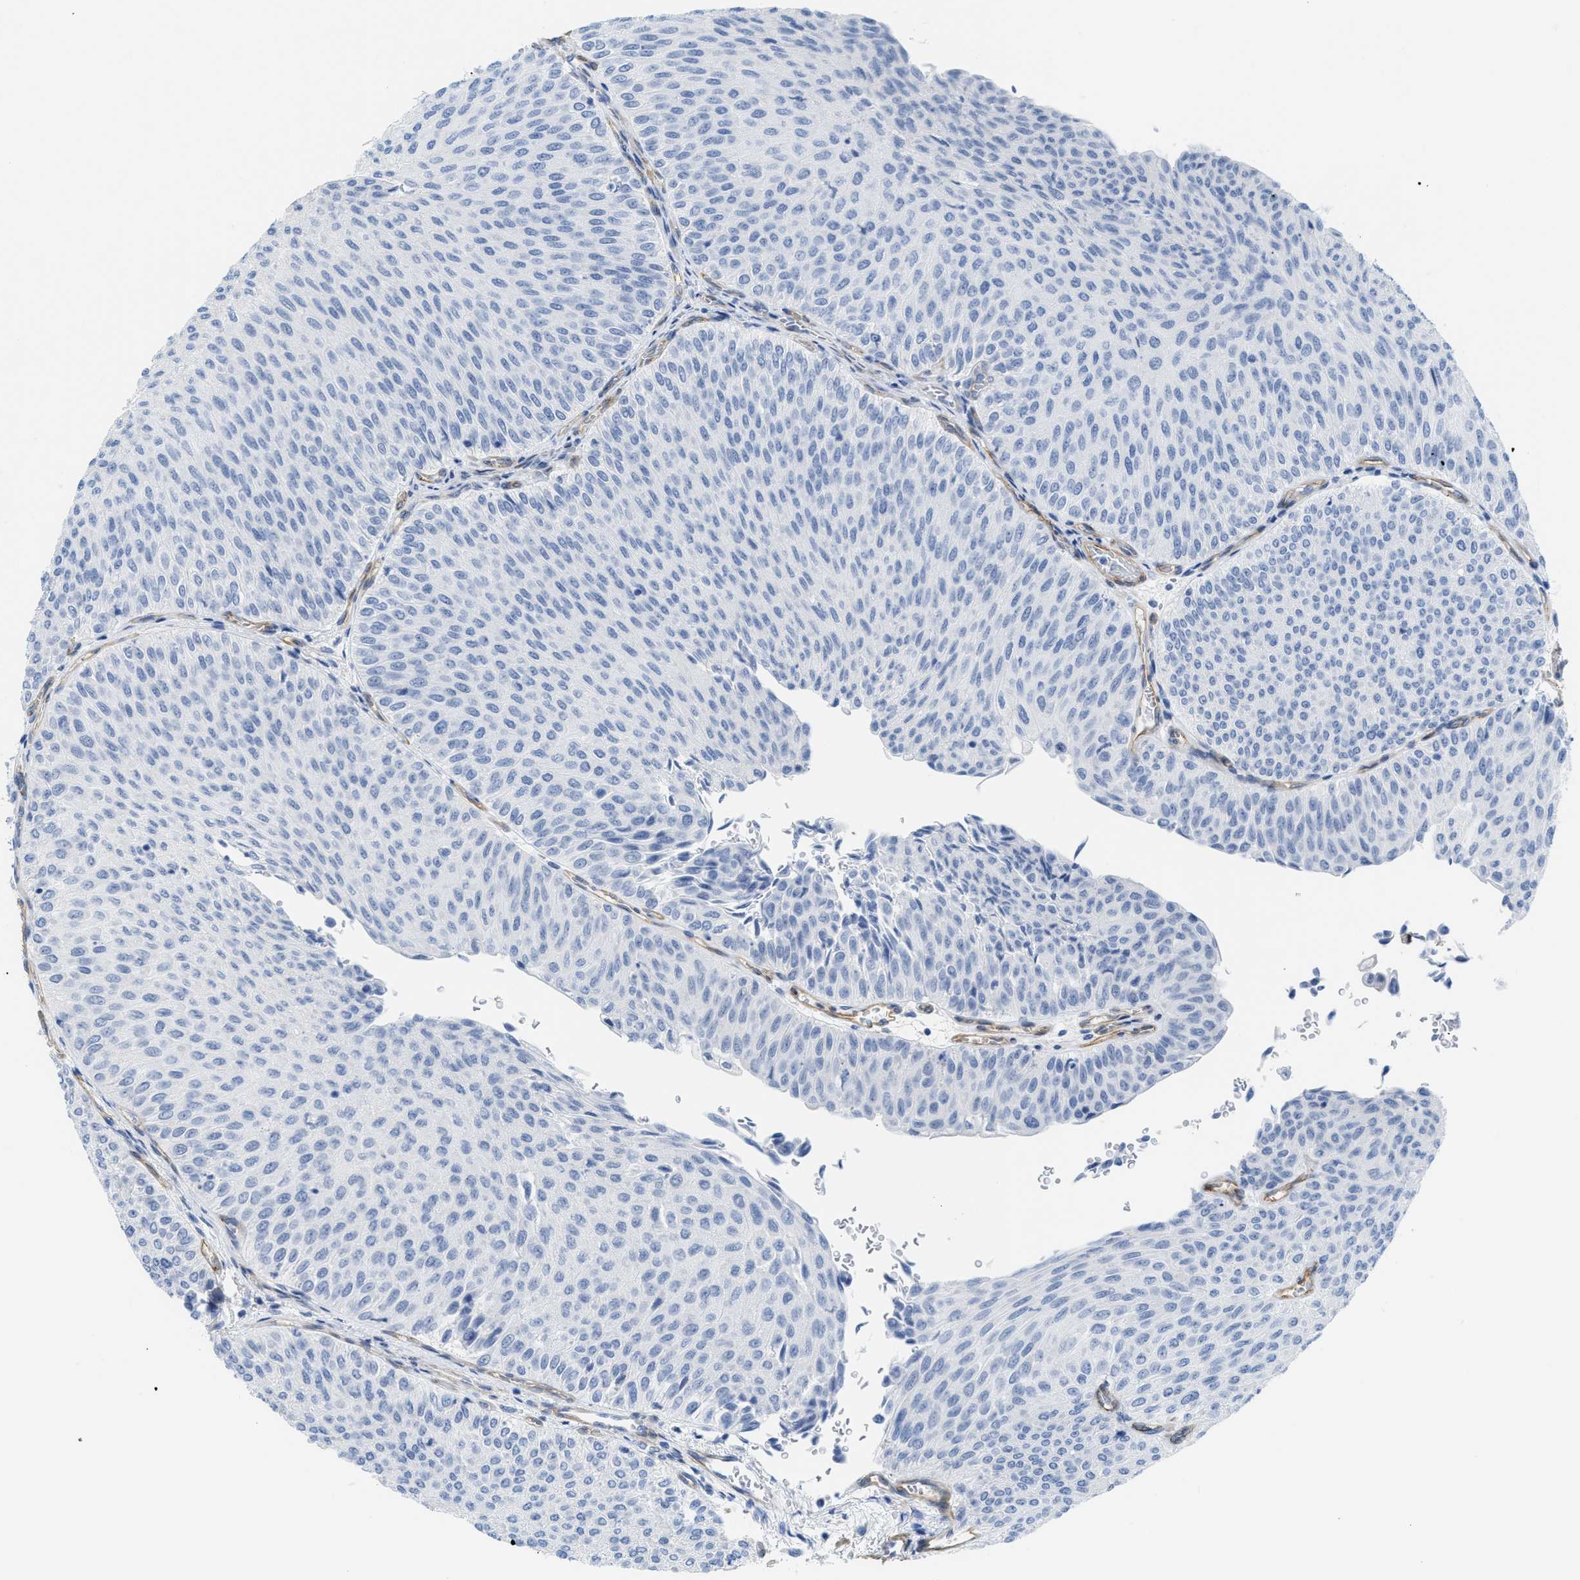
{"staining": {"intensity": "negative", "quantity": "none", "location": "none"}, "tissue": "urothelial cancer", "cell_type": "Tumor cells", "image_type": "cancer", "snomed": [{"axis": "morphology", "description": "Urothelial carcinoma, Low grade"}, {"axis": "topography", "description": "Urinary bladder"}], "caption": "An immunohistochemistry (IHC) photomicrograph of urothelial cancer is shown. There is no staining in tumor cells of urothelial cancer.", "gene": "TUB", "patient": {"sex": "male", "age": 78}}